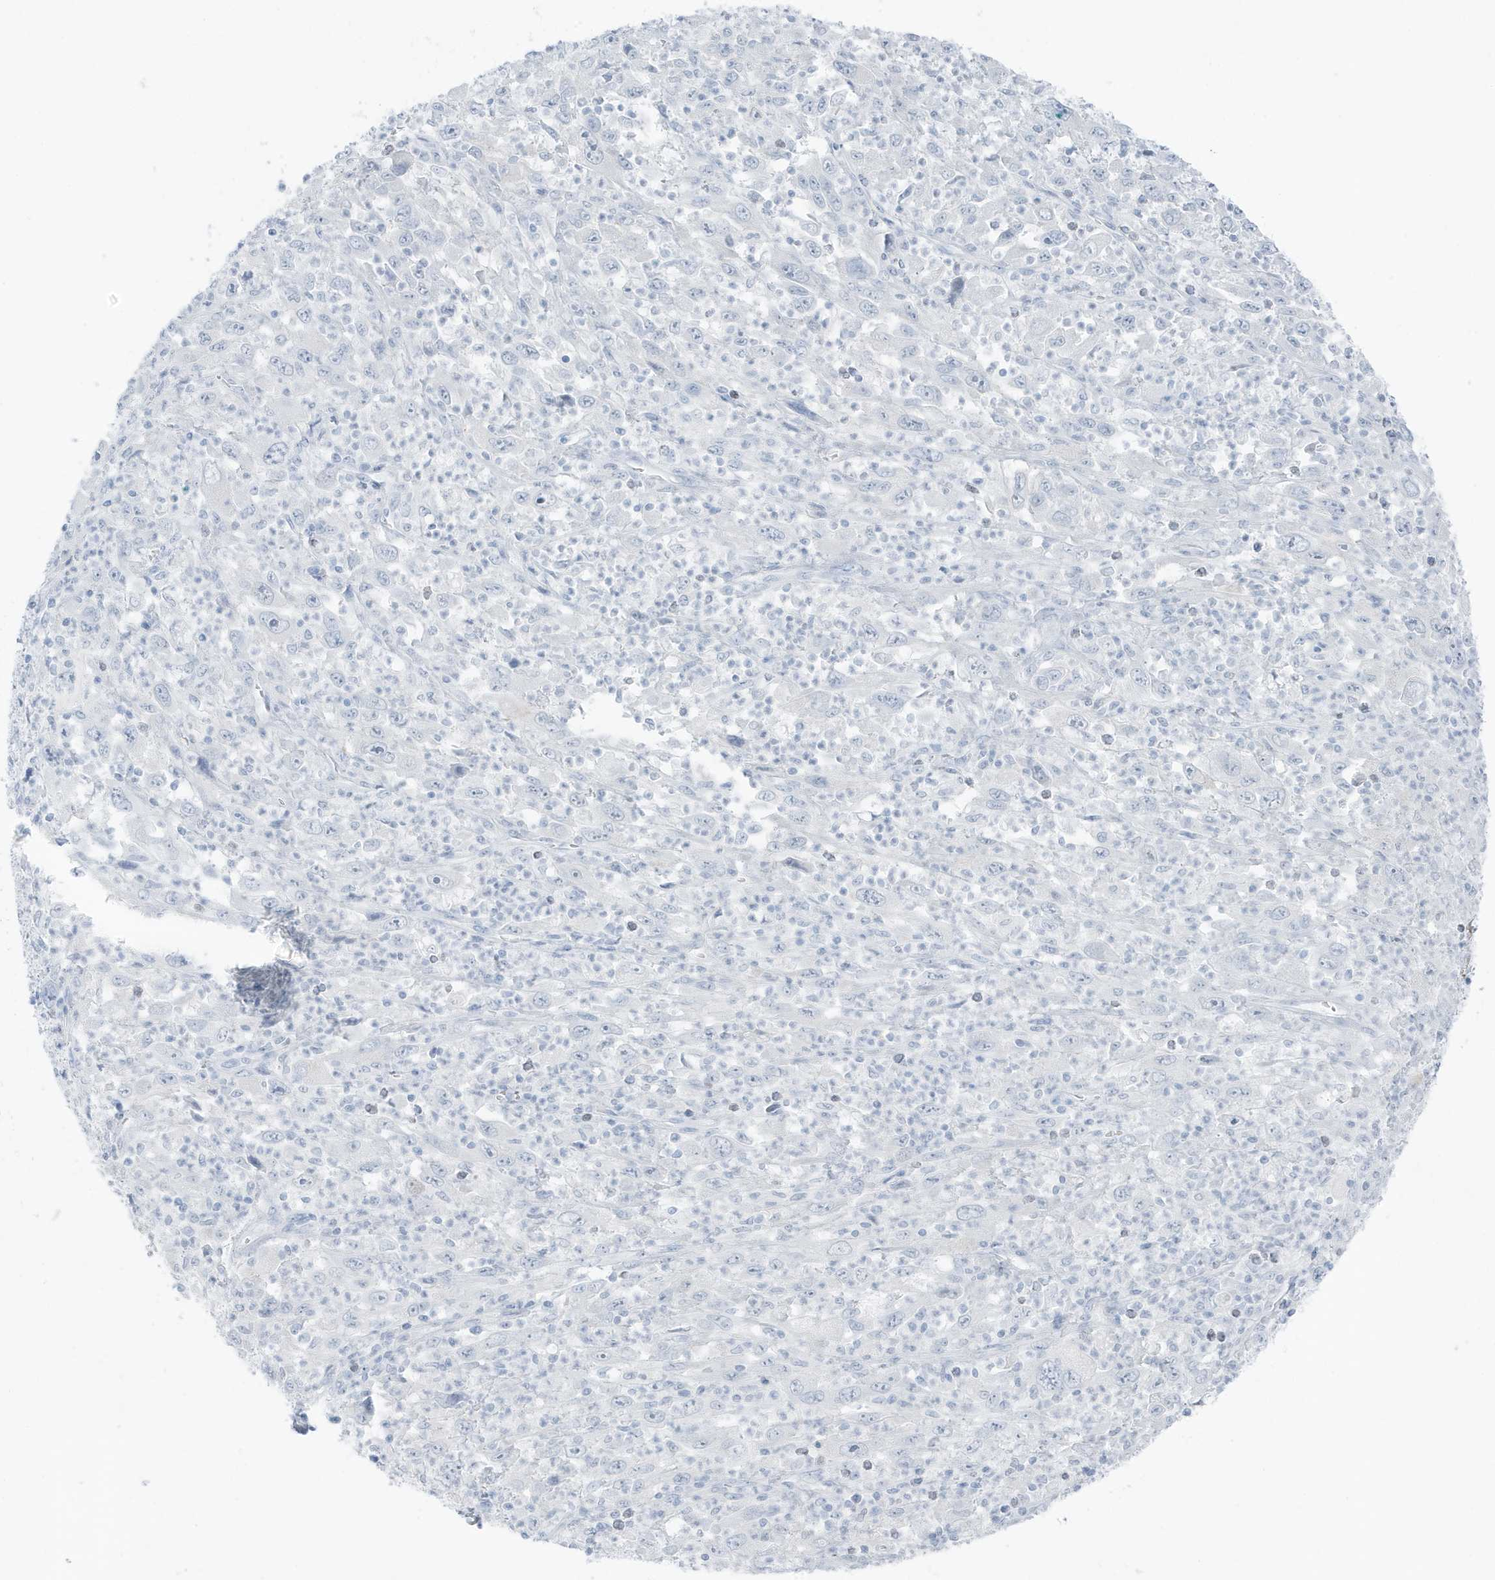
{"staining": {"intensity": "negative", "quantity": "none", "location": "none"}, "tissue": "melanoma", "cell_type": "Tumor cells", "image_type": "cancer", "snomed": [{"axis": "morphology", "description": "Malignant melanoma, Metastatic site"}, {"axis": "topography", "description": "Skin"}], "caption": "The histopathology image demonstrates no staining of tumor cells in malignant melanoma (metastatic site).", "gene": "ZFP64", "patient": {"sex": "female", "age": 56}}